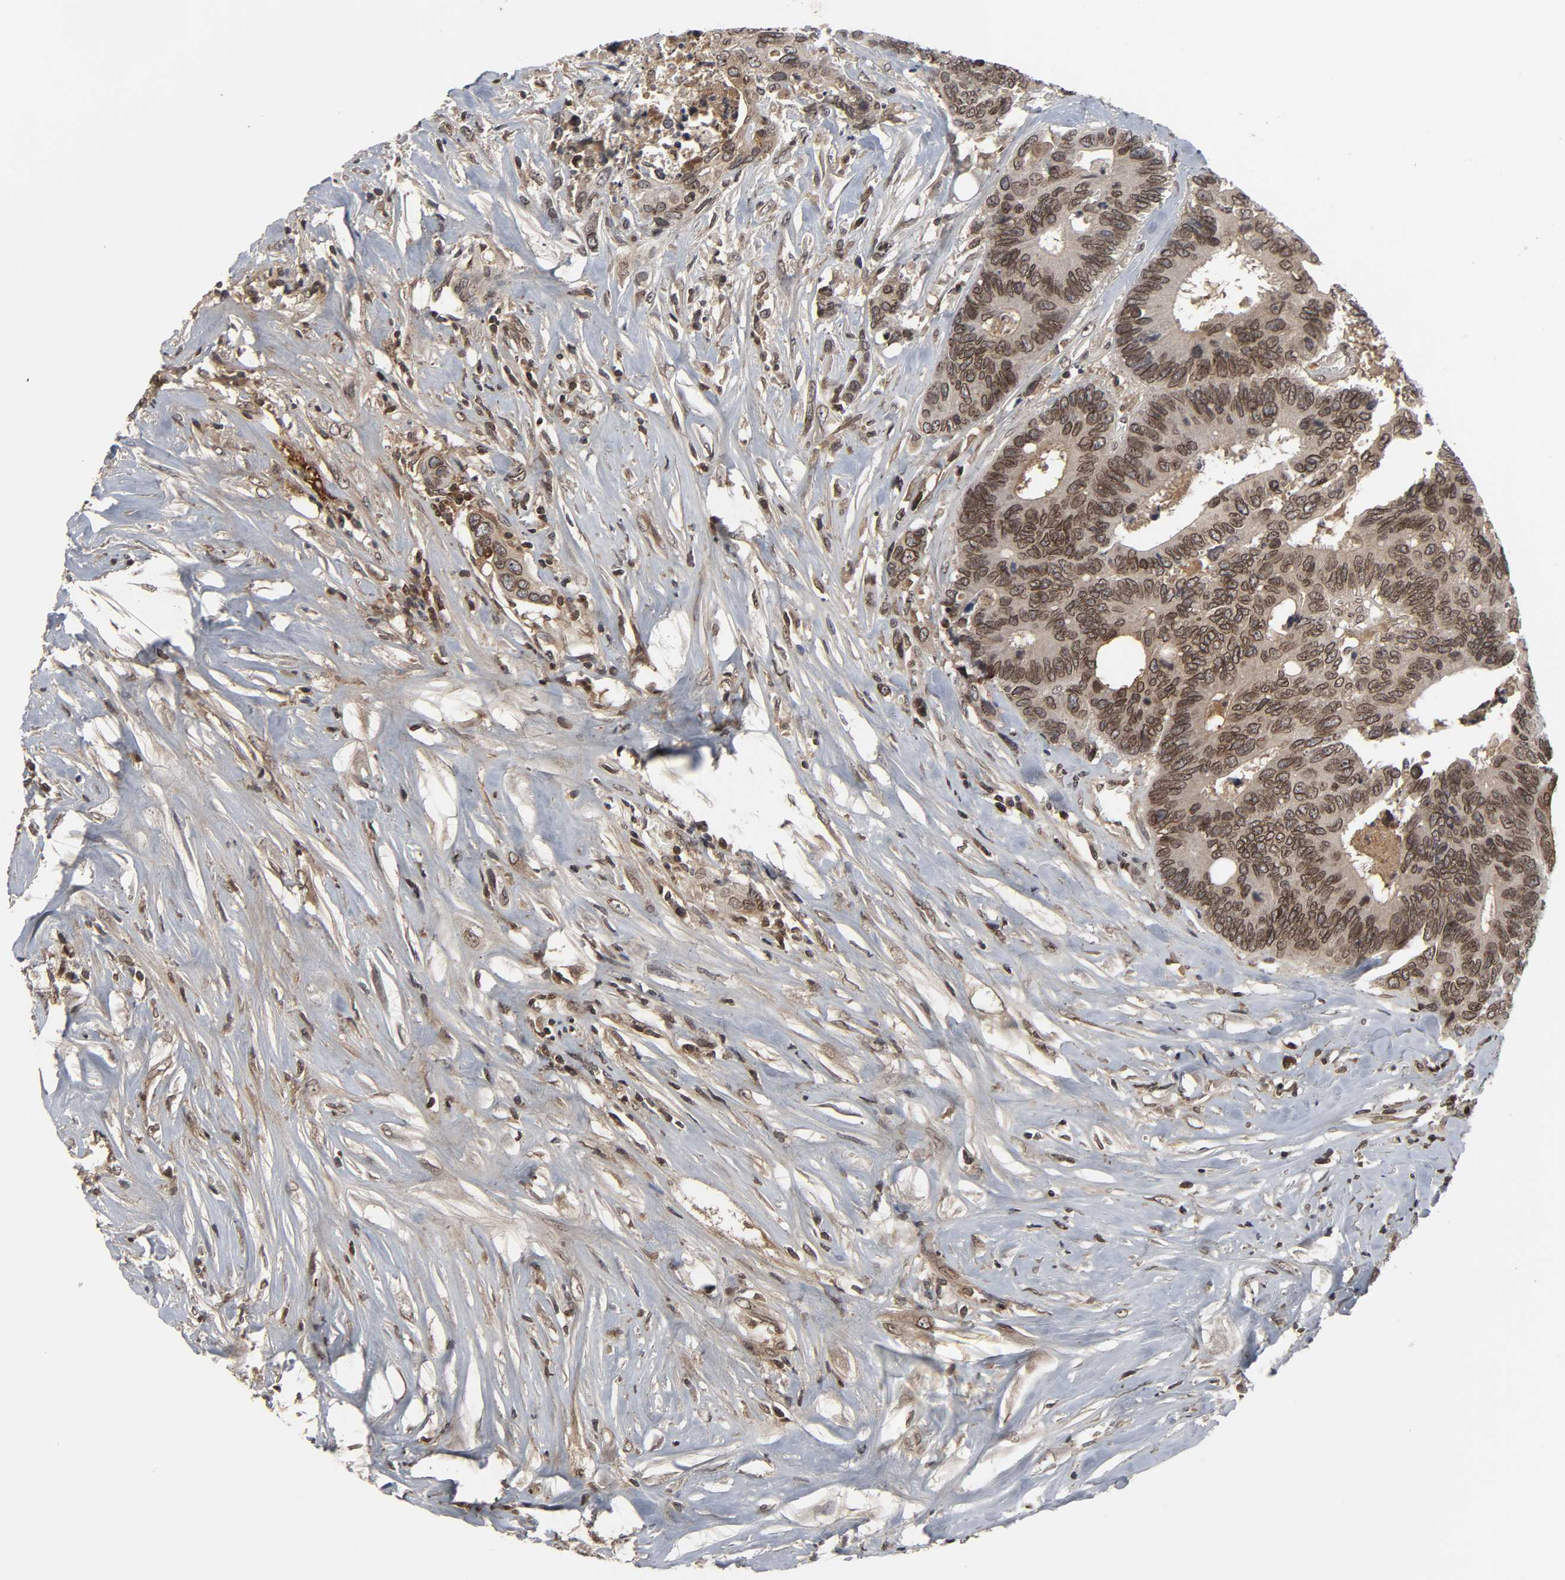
{"staining": {"intensity": "strong", "quantity": ">75%", "location": "cytoplasmic/membranous,nuclear"}, "tissue": "colorectal cancer", "cell_type": "Tumor cells", "image_type": "cancer", "snomed": [{"axis": "morphology", "description": "Adenocarcinoma, NOS"}, {"axis": "topography", "description": "Rectum"}], "caption": "DAB immunohistochemical staining of human colorectal cancer (adenocarcinoma) shows strong cytoplasmic/membranous and nuclear protein staining in approximately >75% of tumor cells.", "gene": "CPN2", "patient": {"sex": "male", "age": 55}}